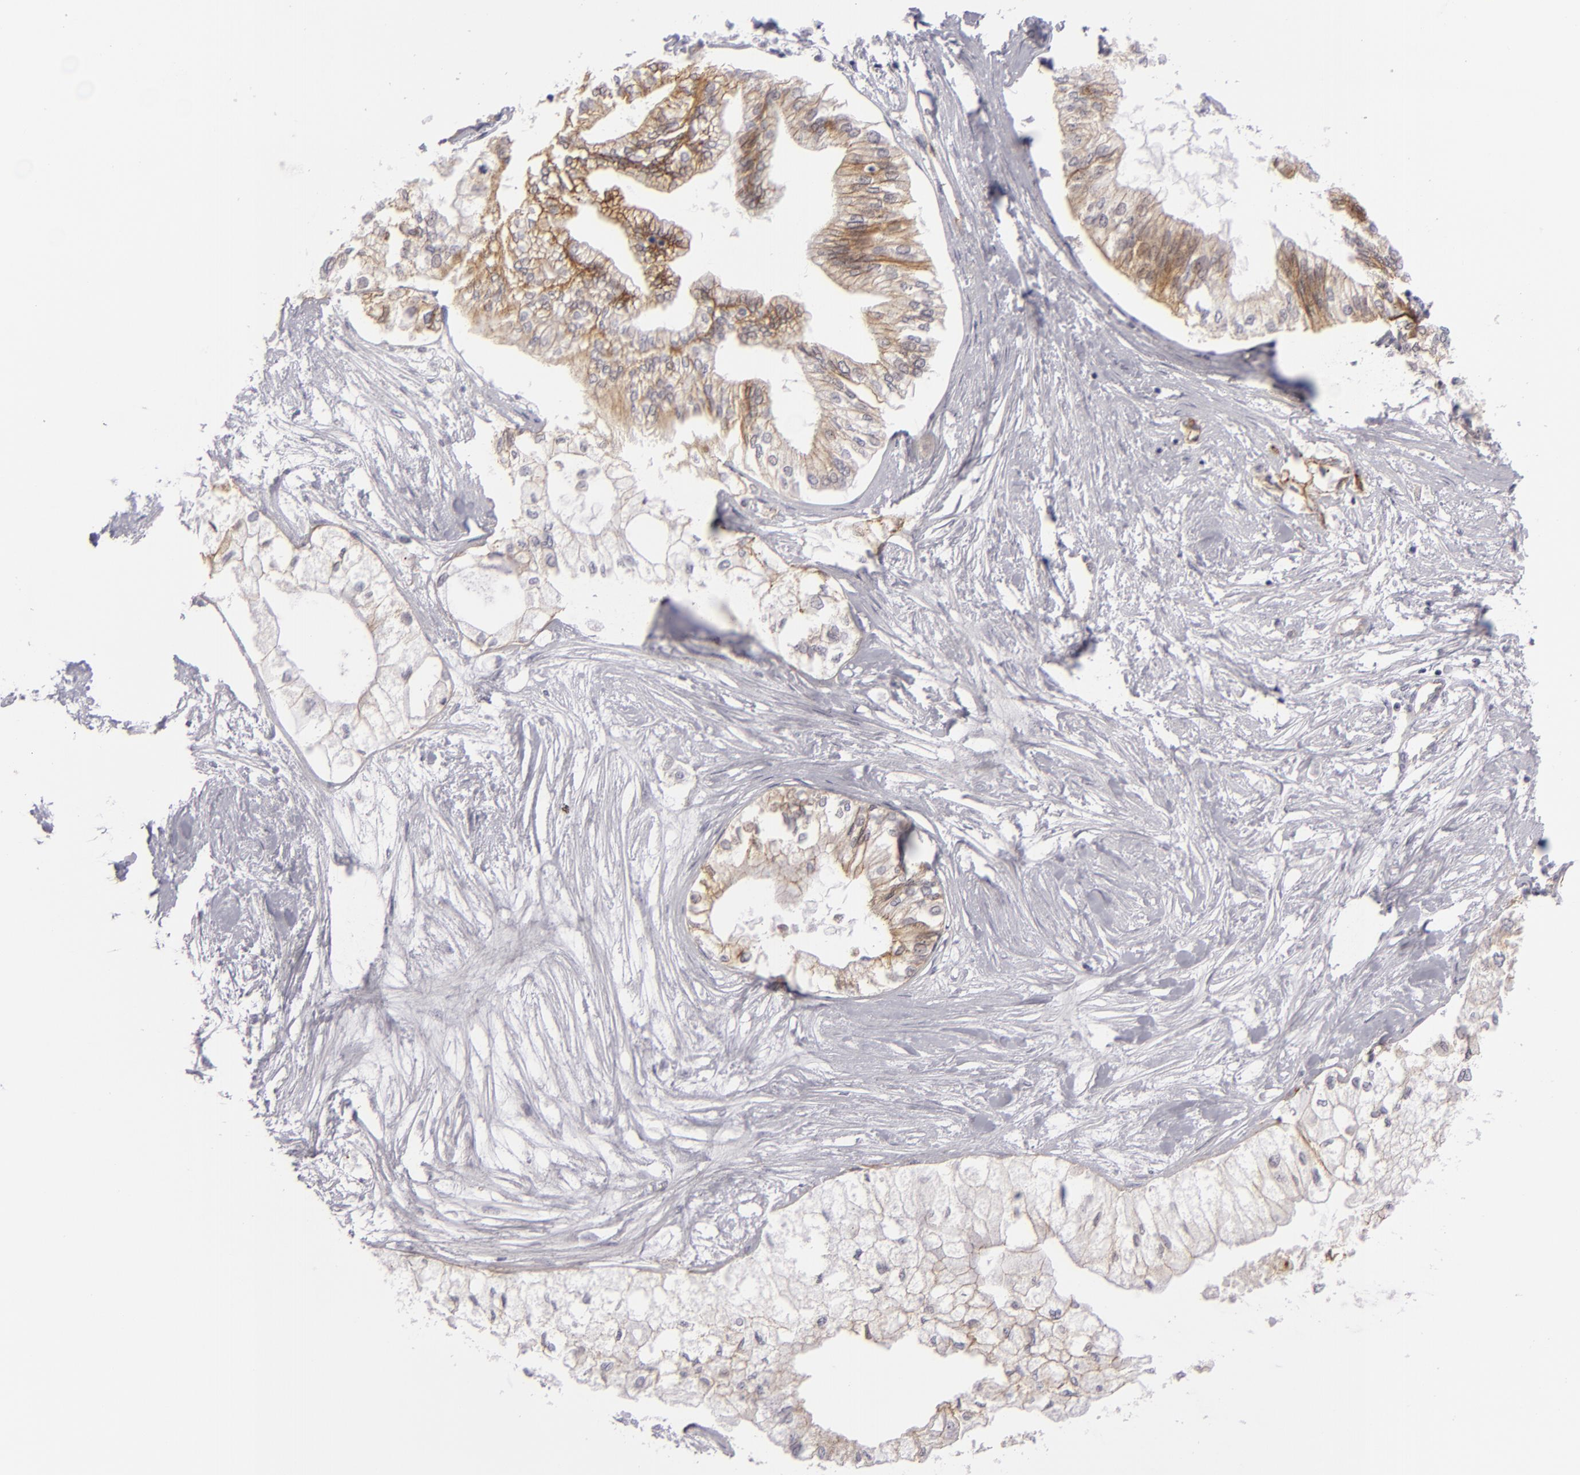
{"staining": {"intensity": "moderate", "quantity": ">75%", "location": "cytoplasmic/membranous"}, "tissue": "pancreatic cancer", "cell_type": "Tumor cells", "image_type": "cancer", "snomed": [{"axis": "morphology", "description": "Adenocarcinoma, NOS"}, {"axis": "topography", "description": "Pancreas"}], "caption": "Protein expression analysis of pancreatic cancer reveals moderate cytoplasmic/membranous positivity in about >75% of tumor cells.", "gene": "JUP", "patient": {"sex": "male", "age": 79}}